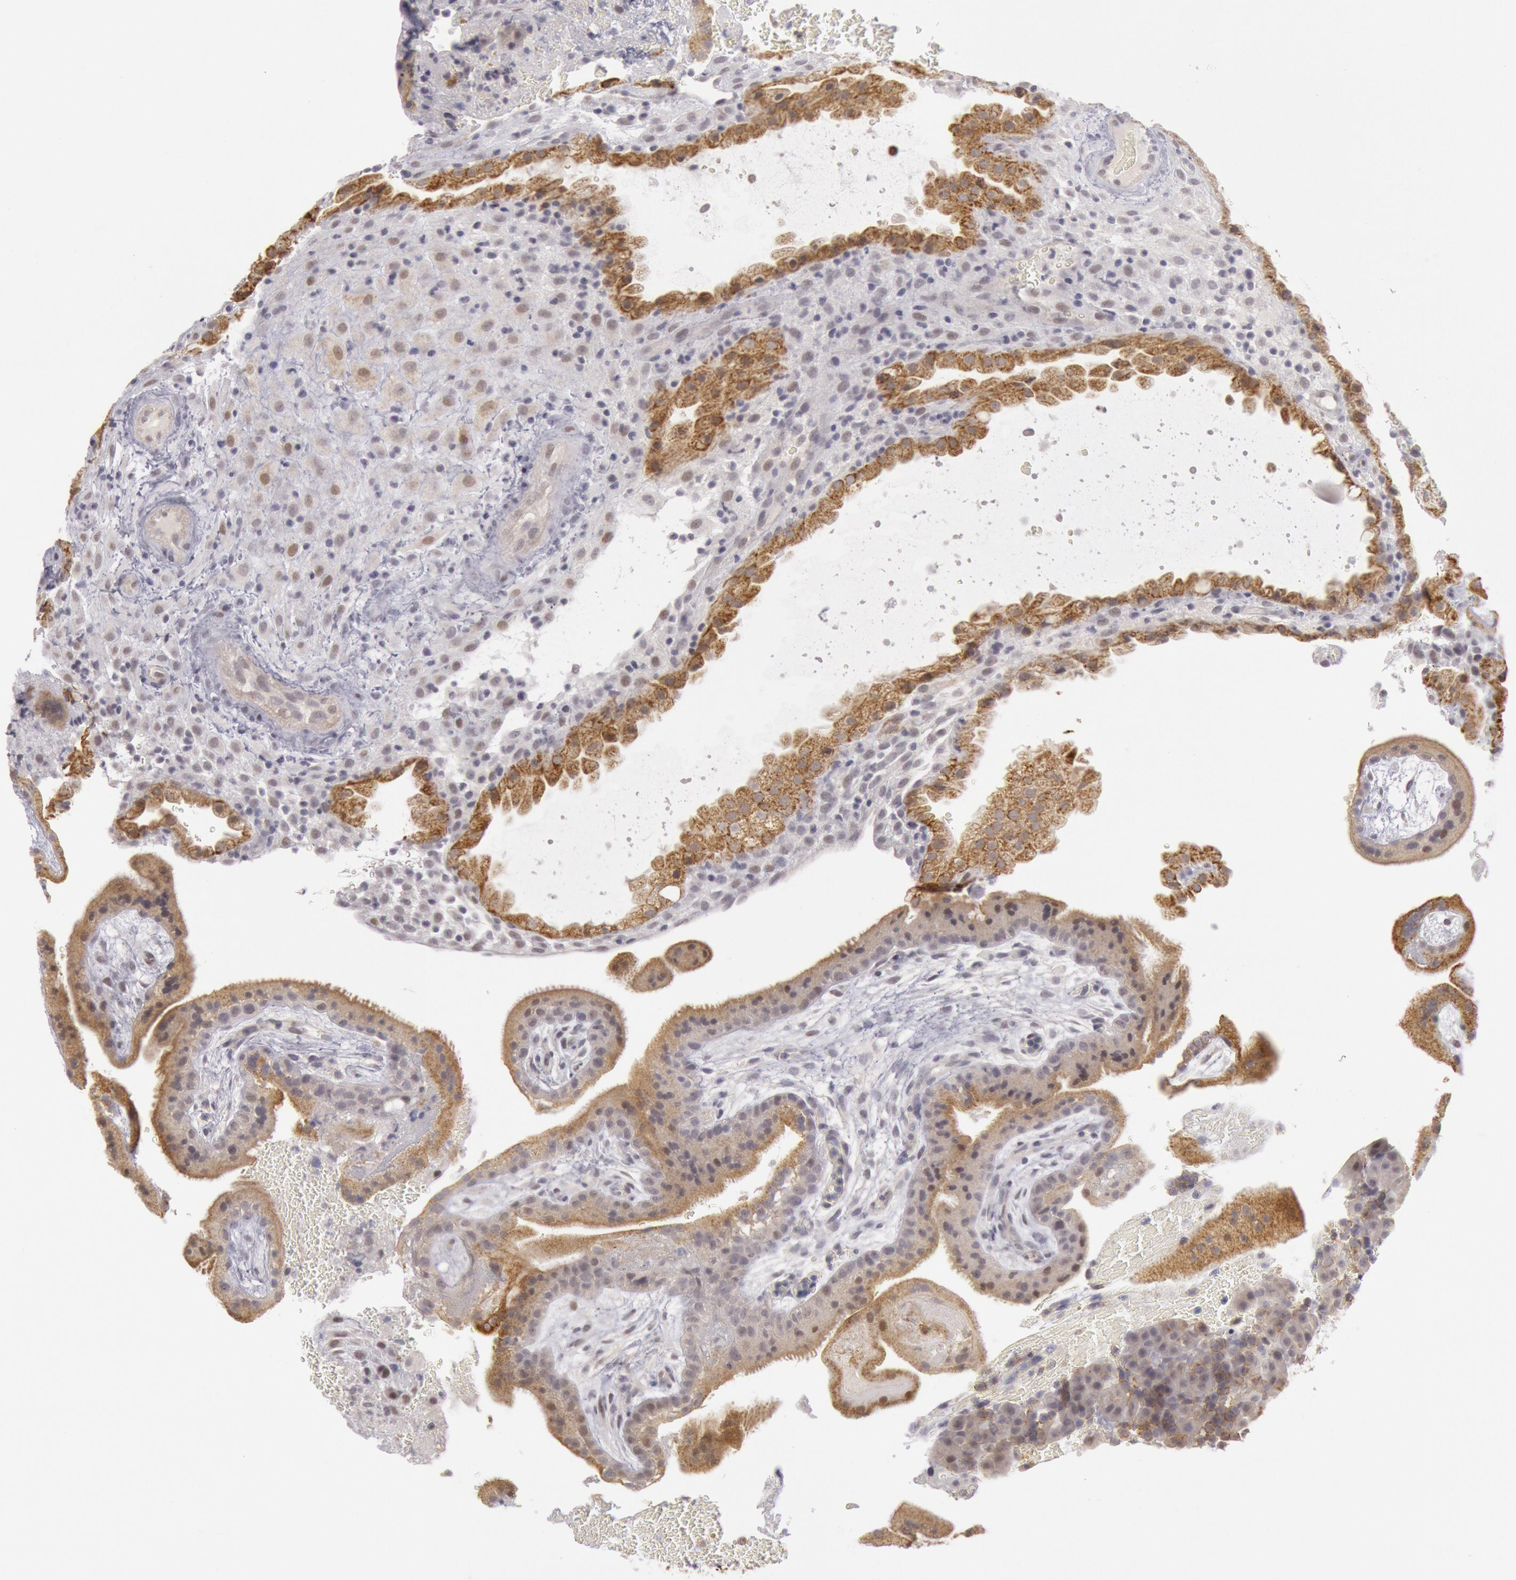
{"staining": {"intensity": "moderate", "quantity": "25%-75%", "location": "cytoplasmic/membranous,nuclear"}, "tissue": "placenta", "cell_type": "Decidual cells", "image_type": "normal", "snomed": [{"axis": "morphology", "description": "Normal tissue, NOS"}, {"axis": "topography", "description": "Placenta"}], "caption": "Placenta stained for a protein (brown) reveals moderate cytoplasmic/membranous,nuclear positive staining in about 25%-75% of decidual cells.", "gene": "JOSD1", "patient": {"sex": "female", "age": 19}}